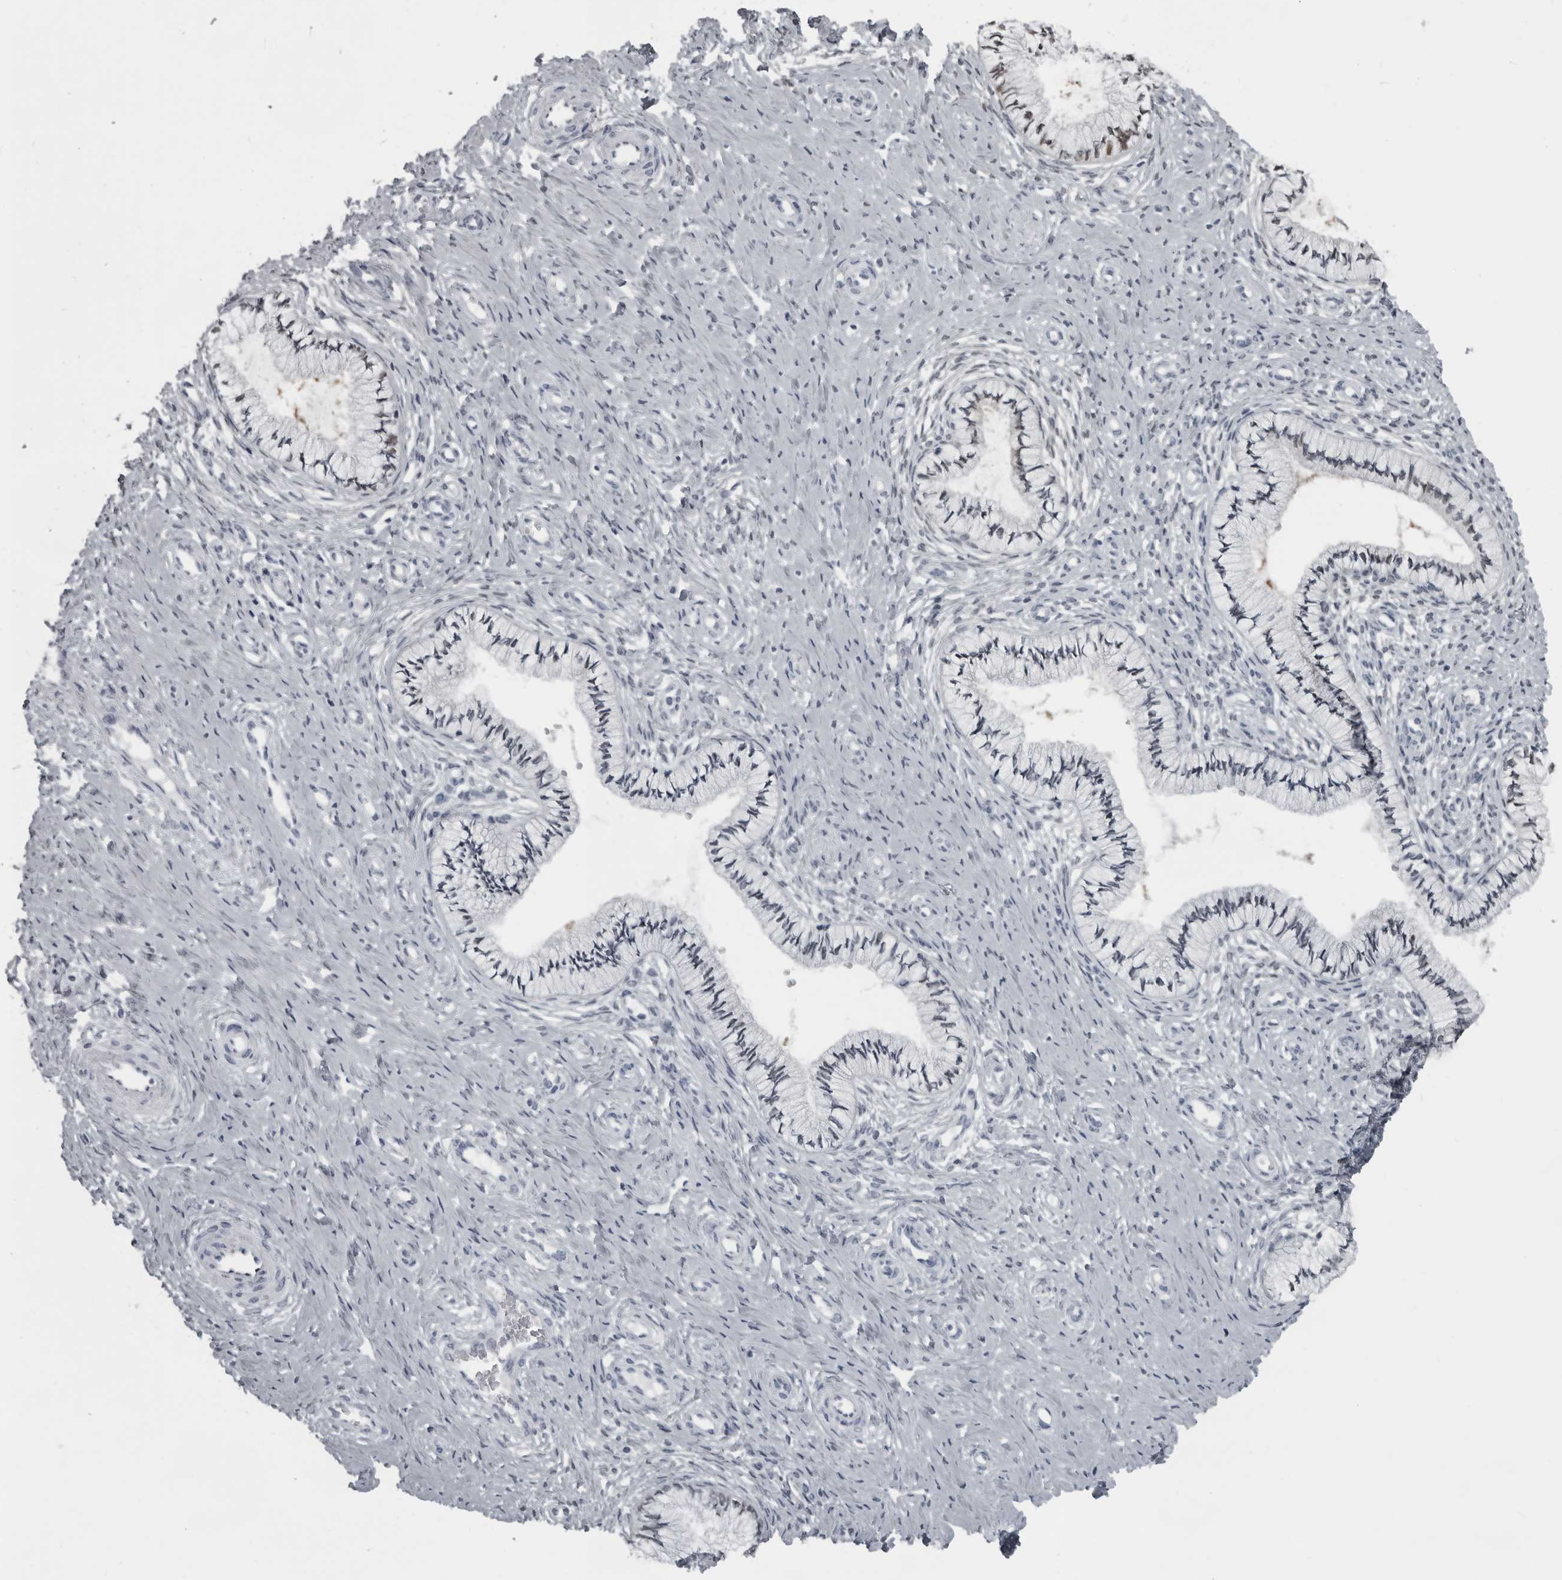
{"staining": {"intensity": "negative", "quantity": "none", "location": "none"}, "tissue": "cervix", "cell_type": "Glandular cells", "image_type": "normal", "snomed": [{"axis": "morphology", "description": "Normal tissue, NOS"}, {"axis": "topography", "description": "Cervix"}], "caption": "DAB (3,3'-diaminobenzidine) immunohistochemical staining of normal cervix reveals no significant positivity in glandular cells.", "gene": "LZIC", "patient": {"sex": "female", "age": 36}}